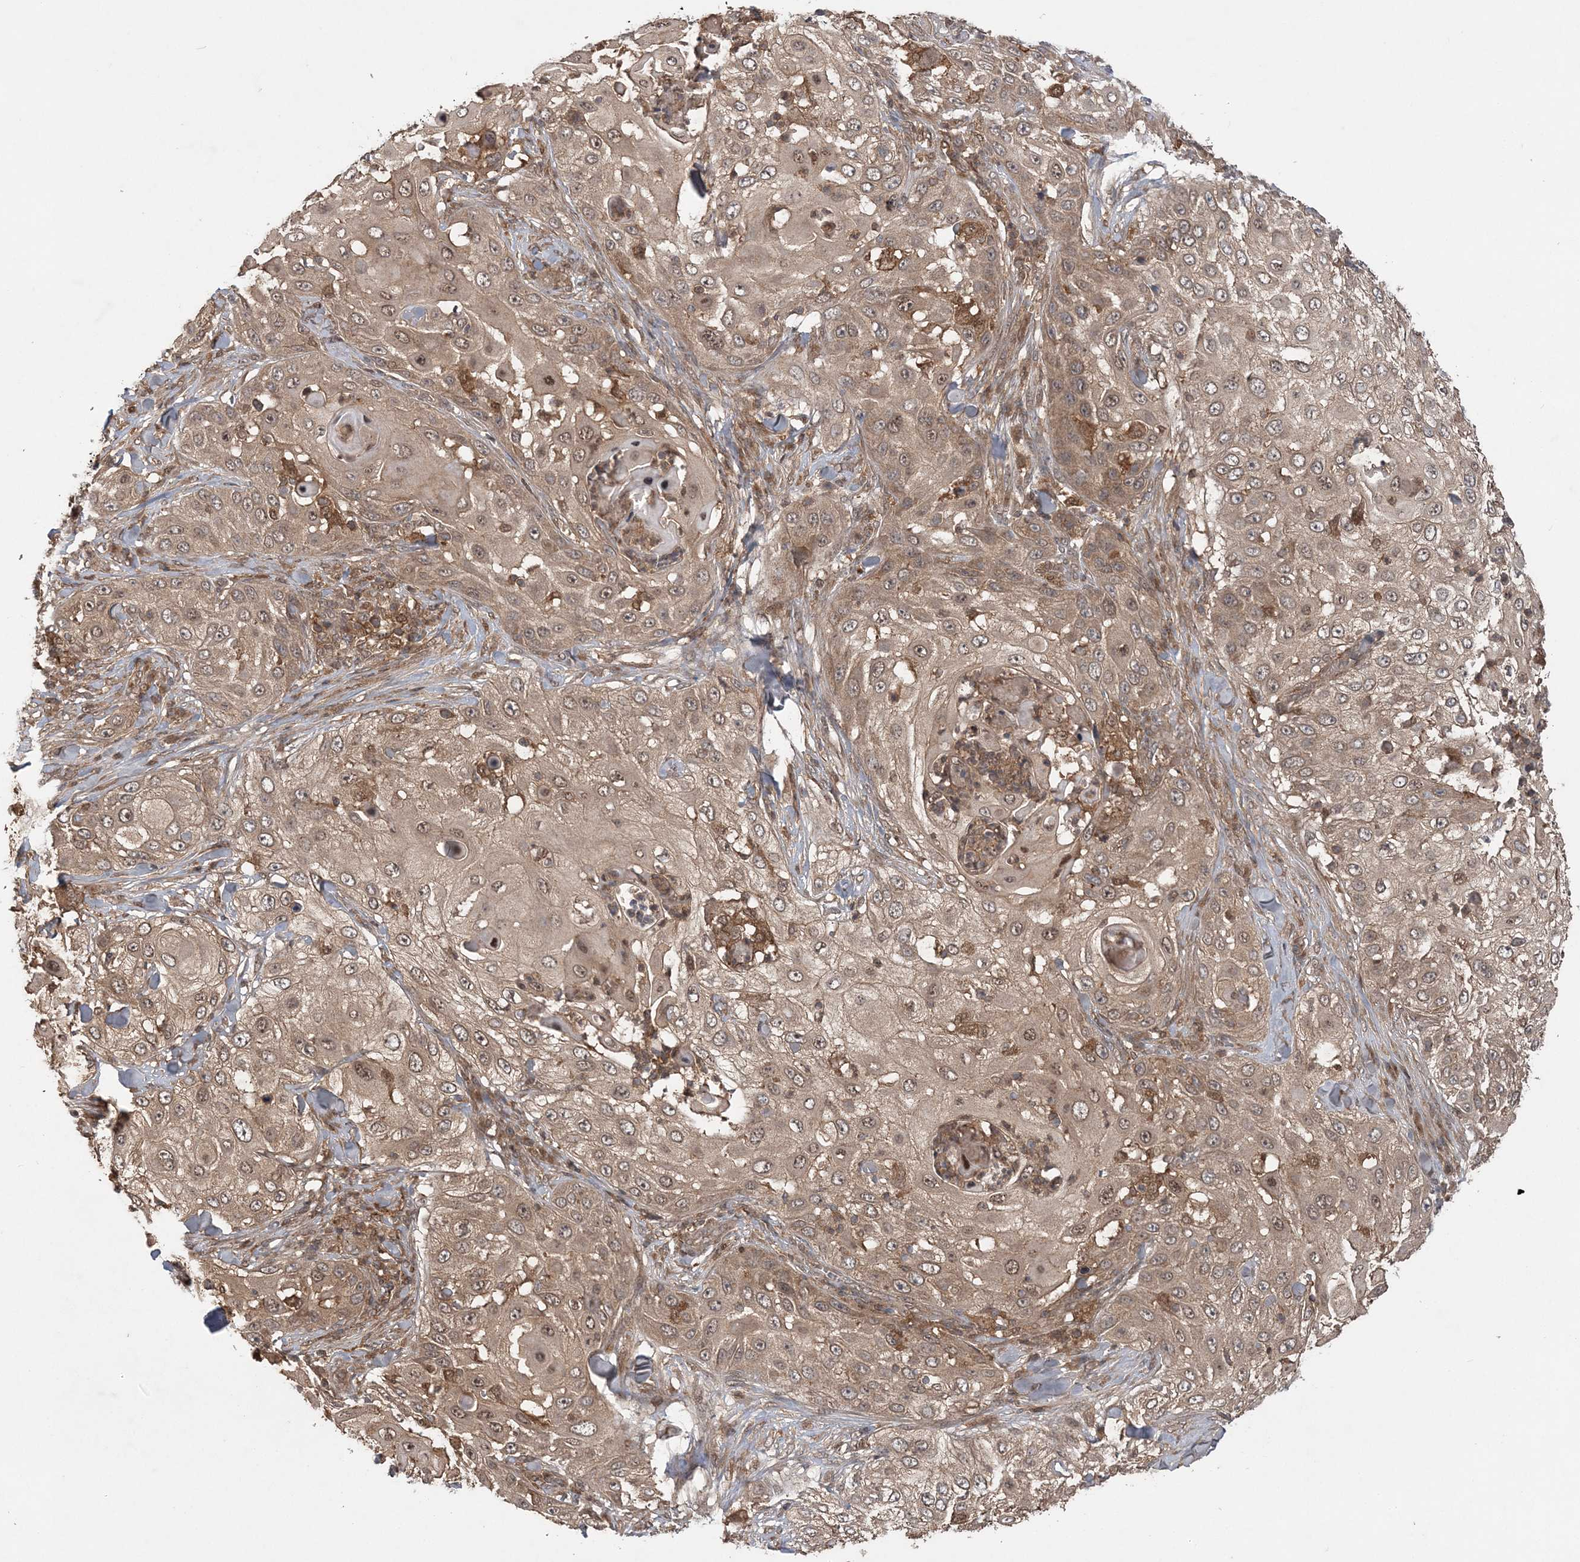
{"staining": {"intensity": "moderate", "quantity": ">75%", "location": "cytoplasmic/membranous,nuclear"}, "tissue": "skin cancer", "cell_type": "Tumor cells", "image_type": "cancer", "snomed": [{"axis": "morphology", "description": "Squamous cell carcinoma, NOS"}, {"axis": "topography", "description": "Skin"}], "caption": "An image of skin cancer (squamous cell carcinoma) stained for a protein exhibits moderate cytoplasmic/membranous and nuclear brown staining in tumor cells.", "gene": "LACC1", "patient": {"sex": "female", "age": 44}}